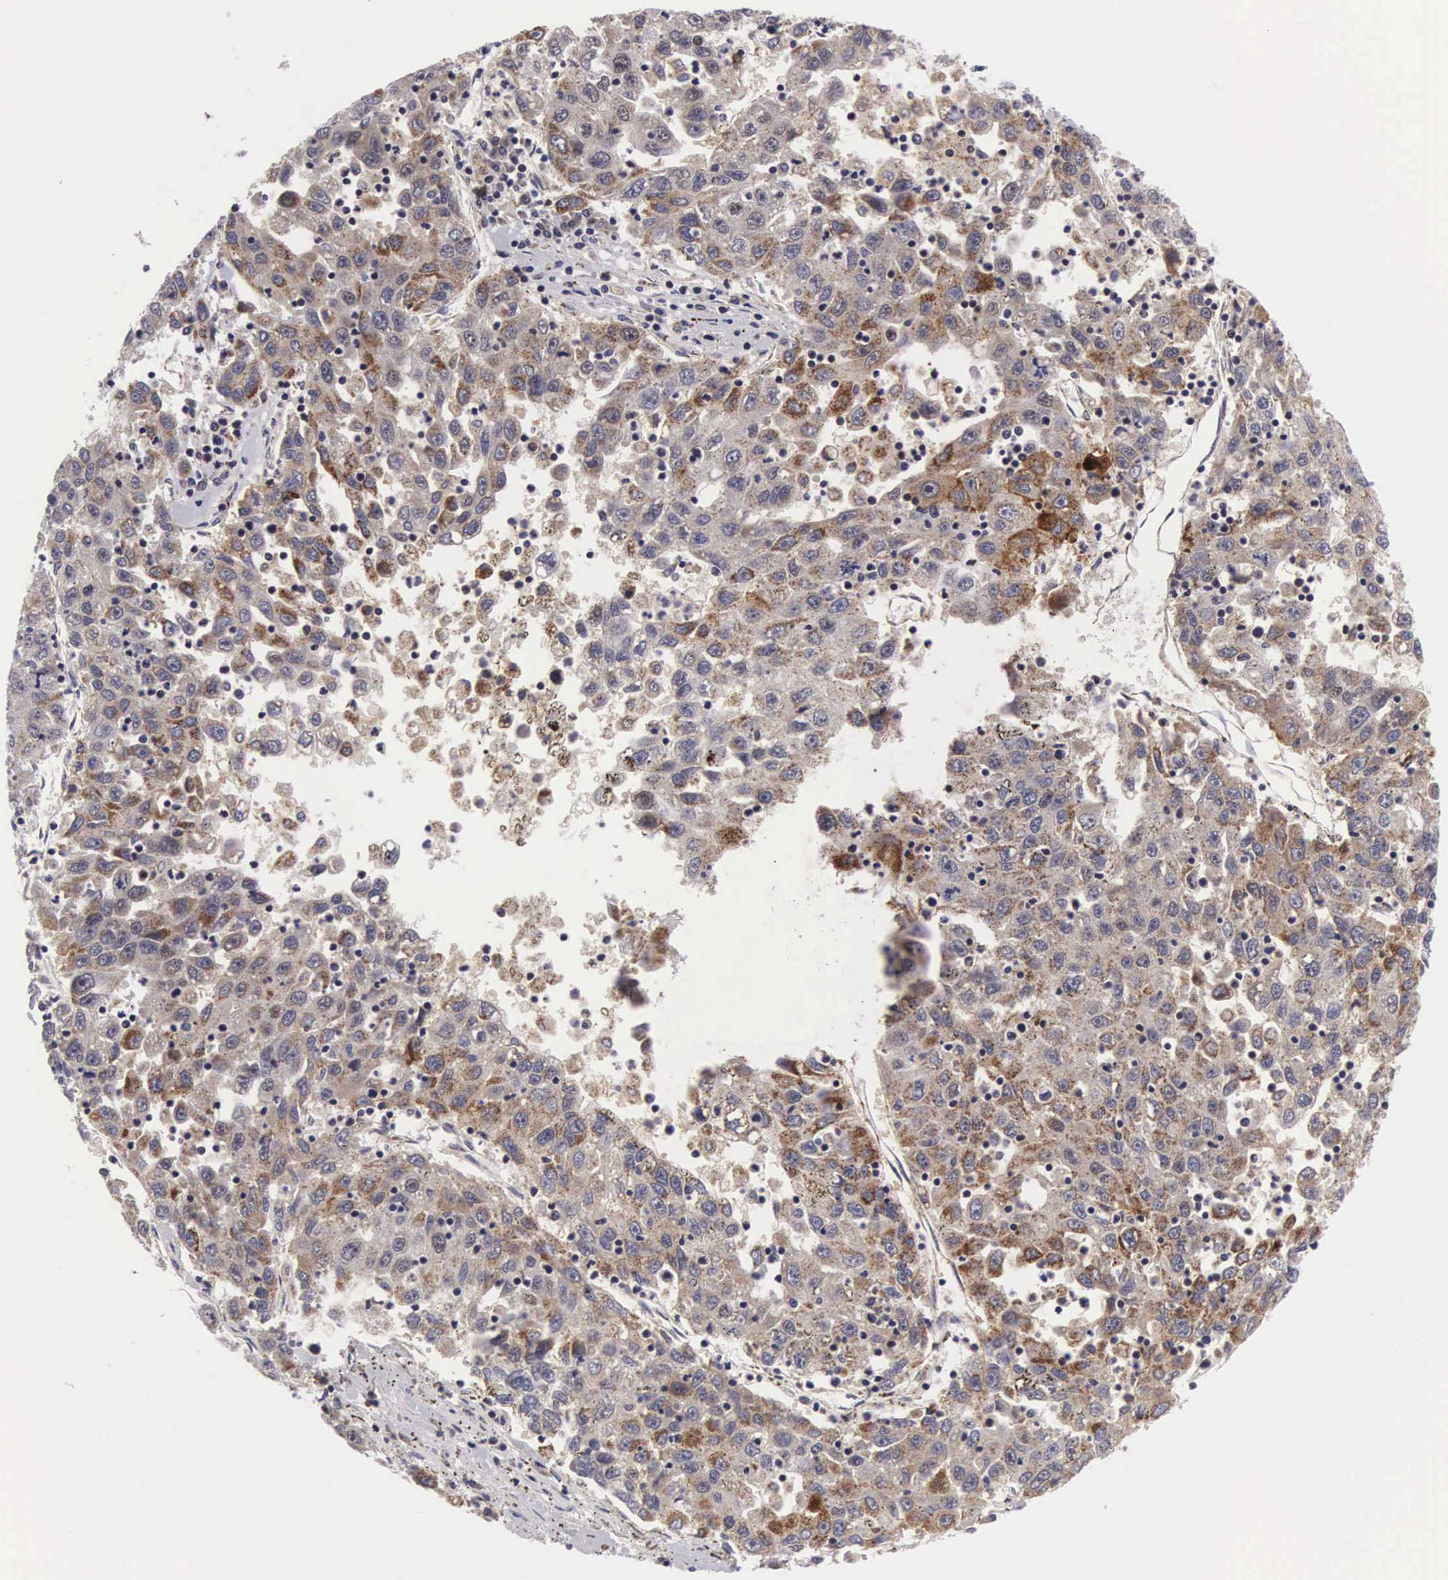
{"staining": {"intensity": "moderate", "quantity": "25%-75%", "location": "cytoplasmic/membranous,nuclear"}, "tissue": "liver cancer", "cell_type": "Tumor cells", "image_type": "cancer", "snomed": [{"axis": "morphology", "description": "Carcinoma, Hepatocellular, NOS"}, {"axis": "topography", "description": "Liver"}], "caption": "Protein staining of liver cancer (hepatocellular carcinoma) tissue shows moderate cytoplasmic/membranous and nuclear positivity in approximately 25%-75% of tumor cells.", "gene": "EMID1", "patient": {"sex": "male", "age": 49}}